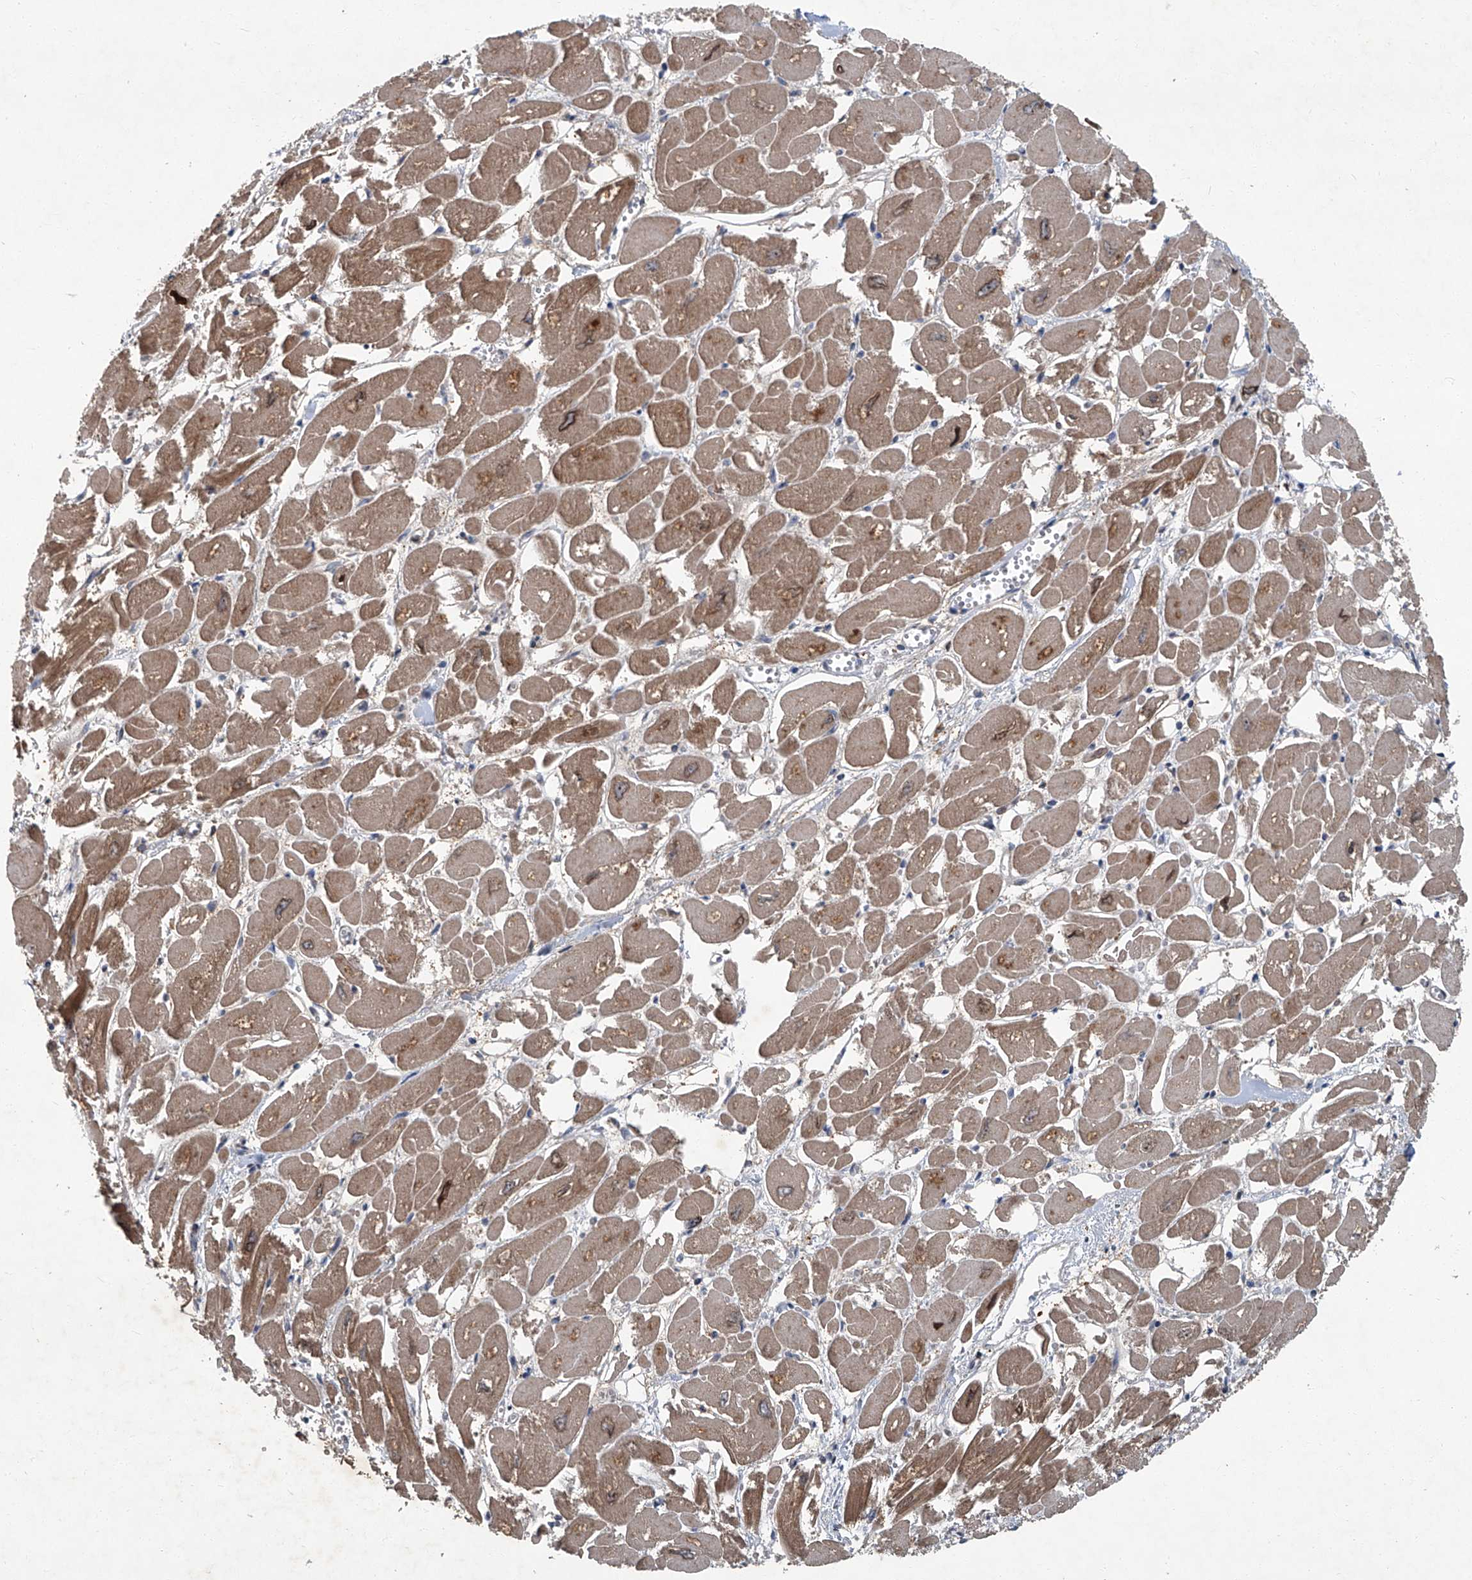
{"staining": {"intensity": "moderate", "quantity": ">75%", "location": "cytoplasmic/membranous,nuclear"}, "tissue": "heart muscle", "cell_type": "Cardiomyocytes", "image_type": "normal", "snomed": [{"axis": "morphology", "description": "Normal tissue, NOS"}, {"axis": "topography", "description": "Heart"}], "caption": "Moderate cytoplasmic/membranous,nuclear staining is identified in approximately >75% of cardiomyocytes in unremarkable heart muscle. Using DAB (brown) and hematoxylin (blue) stains, captured at high magnification using brightfield microscopy.", "gene": "GPR132", "patient": {"sex": "male", "age": 54}}